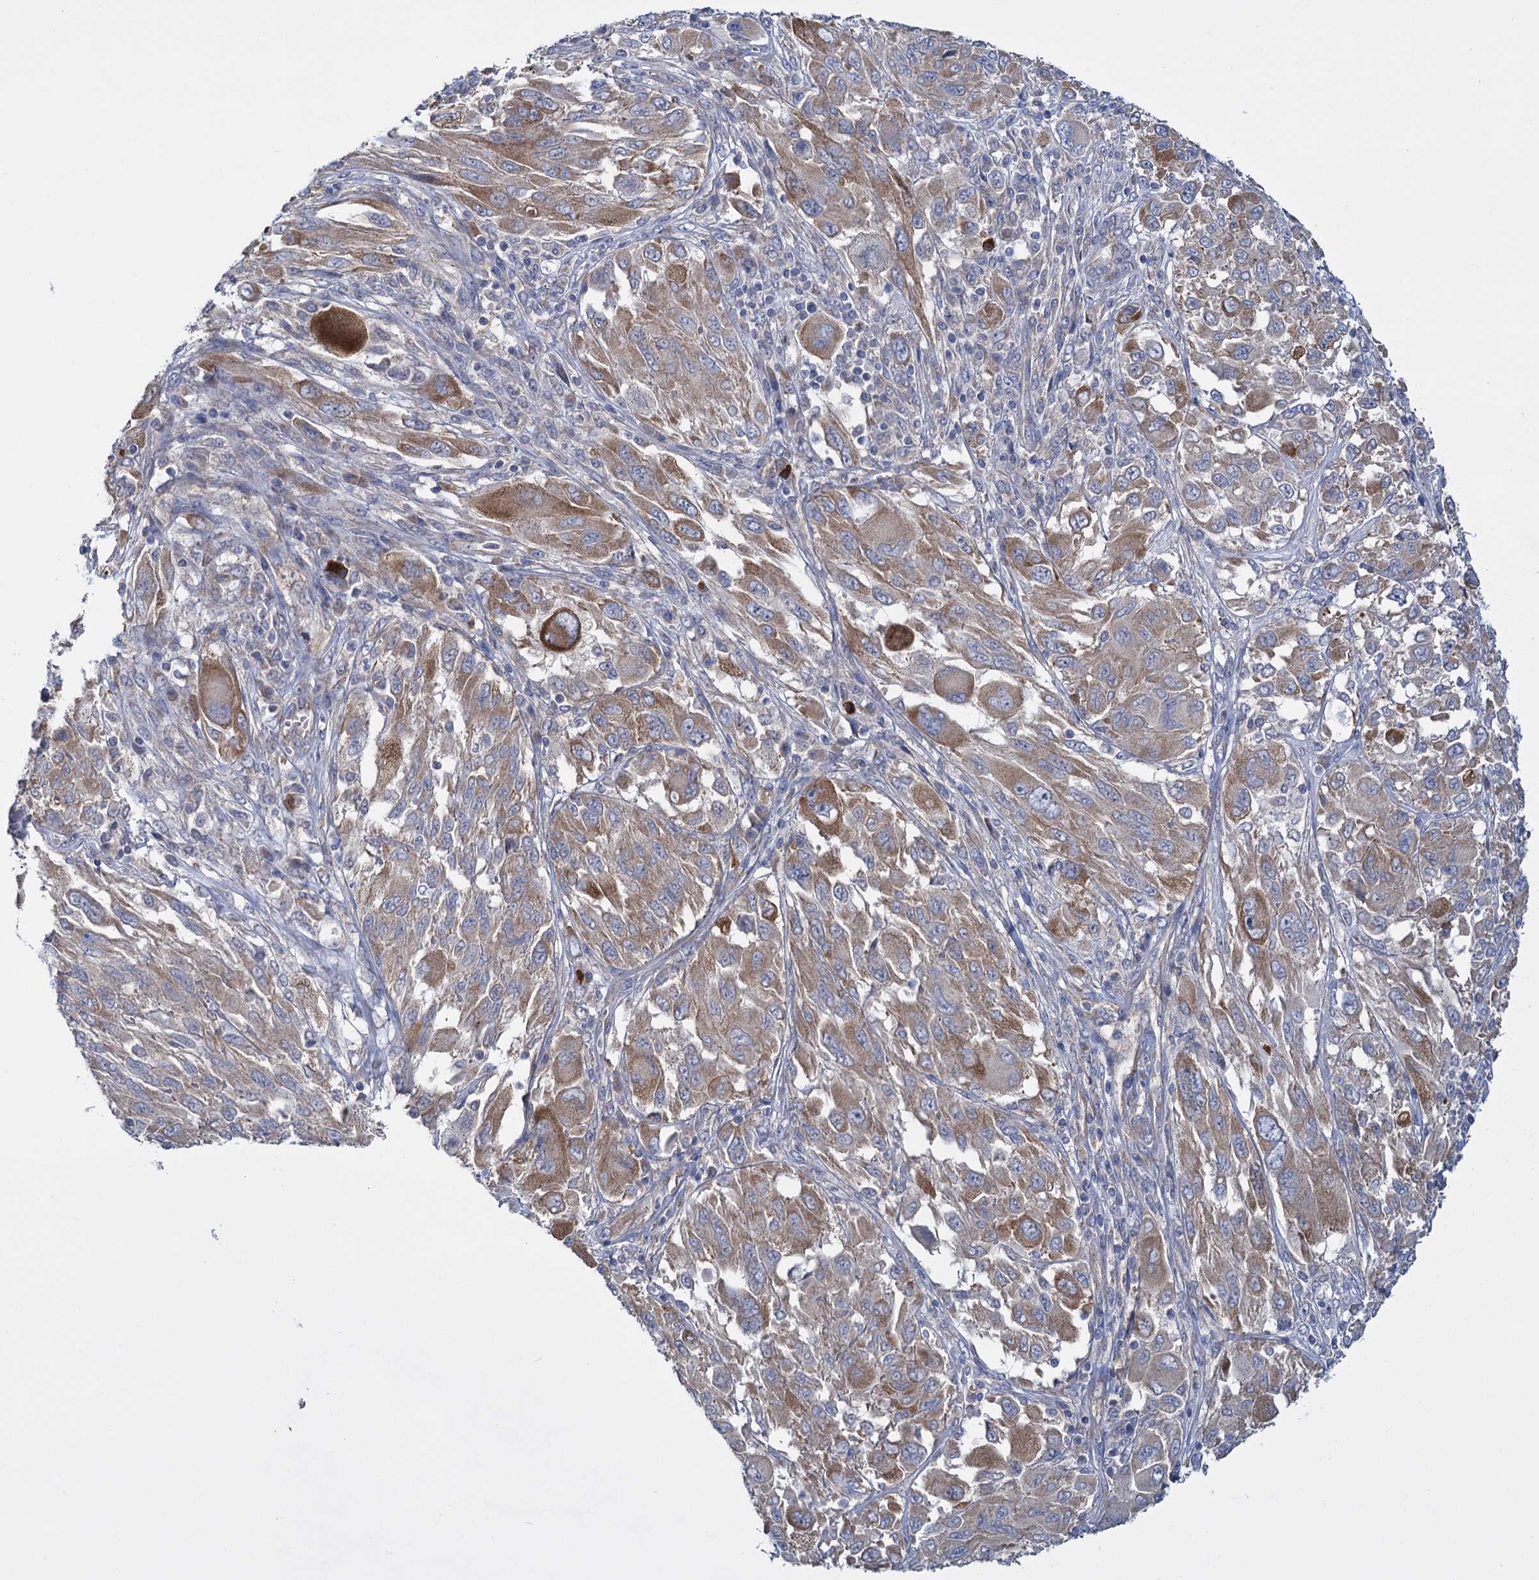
{"staining": {"intensity": "moderate", "quantity": ">75%", "location": "cytoplasmic/membranous"}, "tissue": "melanoma", "cell_type": "Tumor cells", "image_type": "cancer", "snomed": [{"axis": "morphology", "description": "Malignant melanoma, NOS"}, {"axis": "topography", "description": "Skin"}], "caption": "Protein staining of melanoma tissue exhibits moderate cytoplasmic/membranous staining in about >75% of tumor cells. (Brightfield microscopy of DAB IHC at high magnification).", "gene": "GSTM2", "patient": {"sex": "female", "age": 91}}